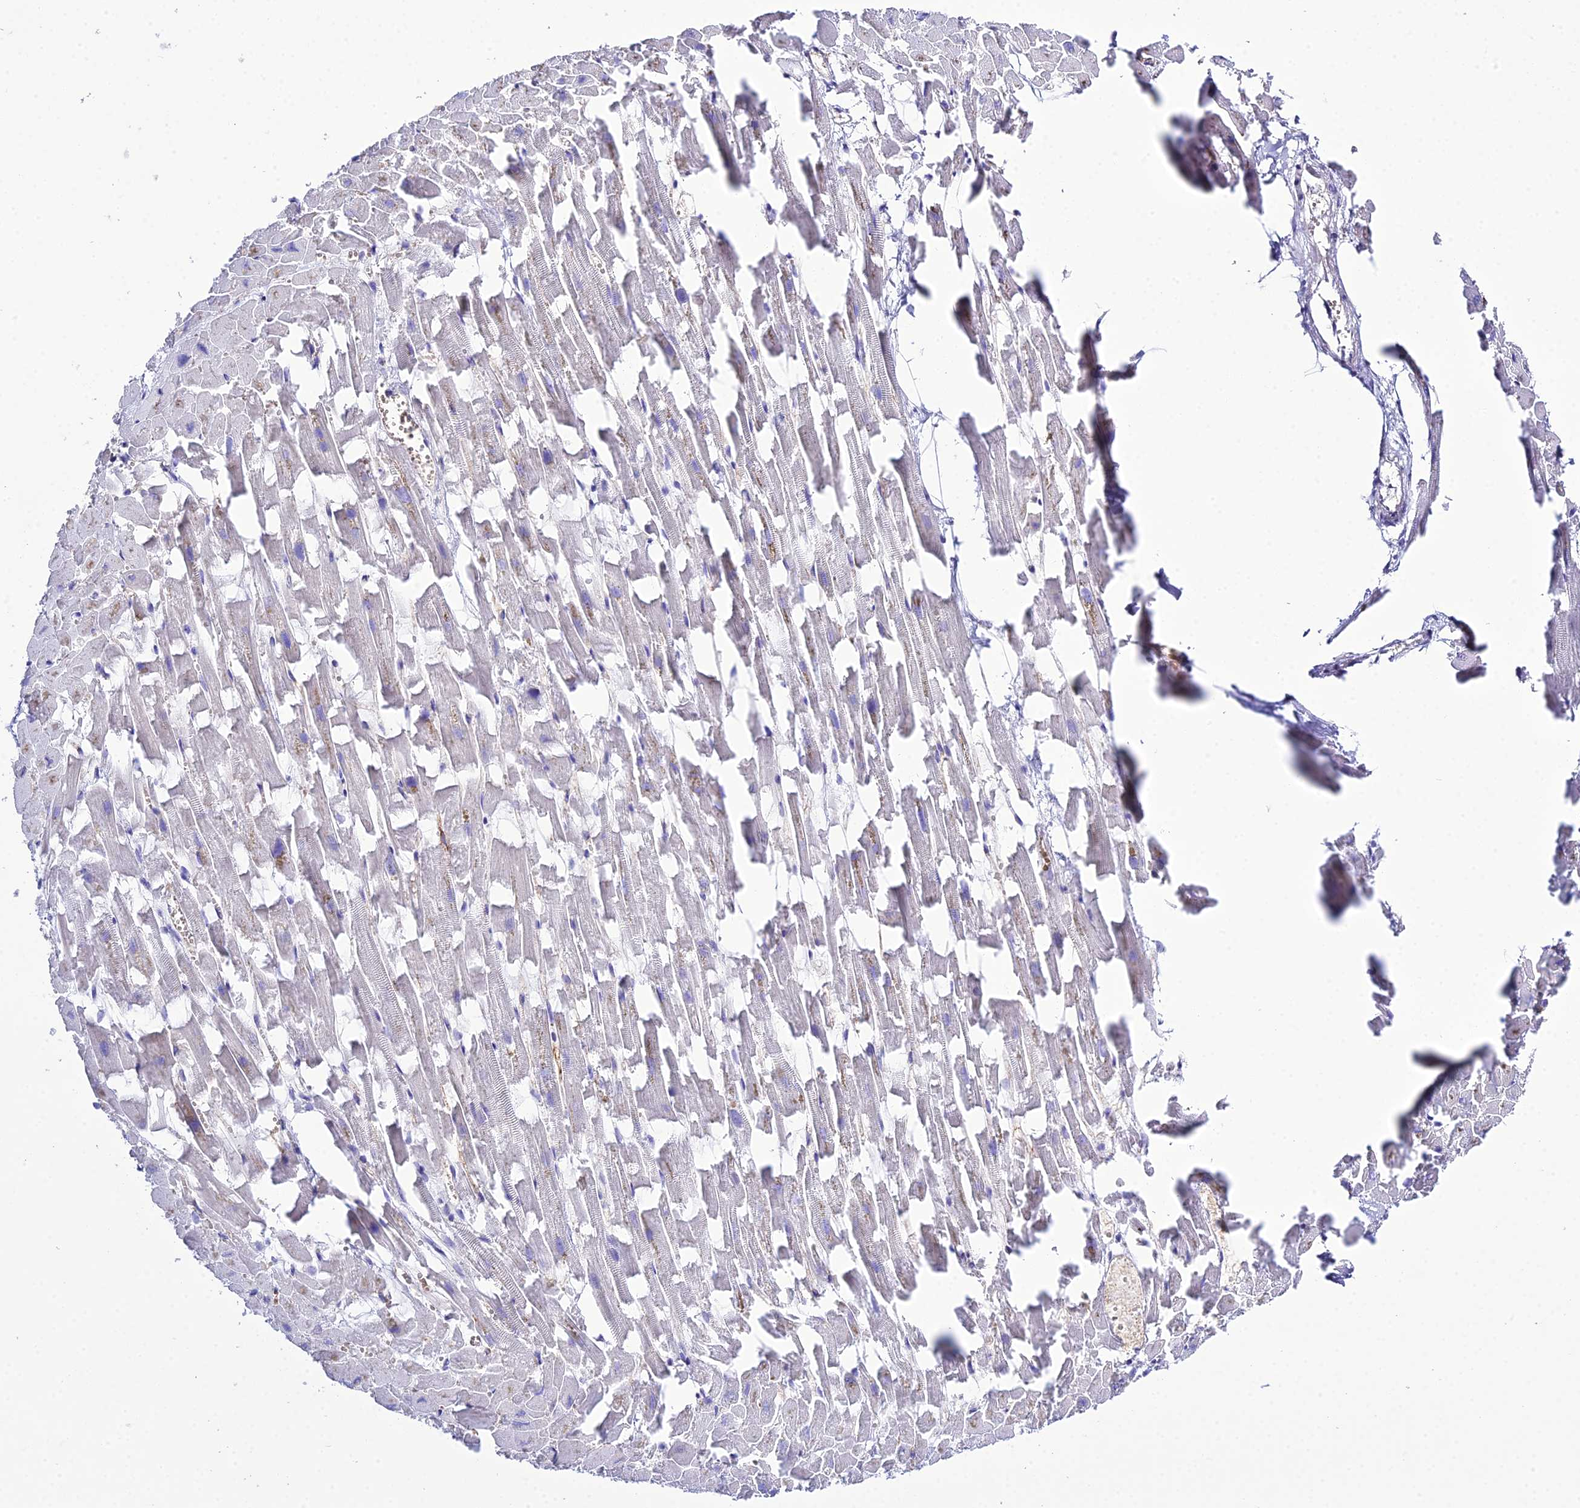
{"staining": {"intensity": "negative", "quantity": "none", "location": "none"}, "tissue": "heart muscle", "cell_type": "Cardiomyocytes", "image_type": "normal", "snomed": [{"axis": "morphology", "description": "Normal tissue, NOS"}, {"axis": "topography", "description": "Heart"}], "caption": "Immunohistochemistry (IHC) micrograph of unremarkable heart muscle stained for a protein (brown), which reveals no staining in cardiomyocytes. (Stains: DAB (3,3'-diaminobenzidine) IHC with hematoxylin counter stain, Microscopy: brightfield microscopy at high magnification).", "gene": "OR1Q1", "patient": {"sex": "female", "age": 64}}